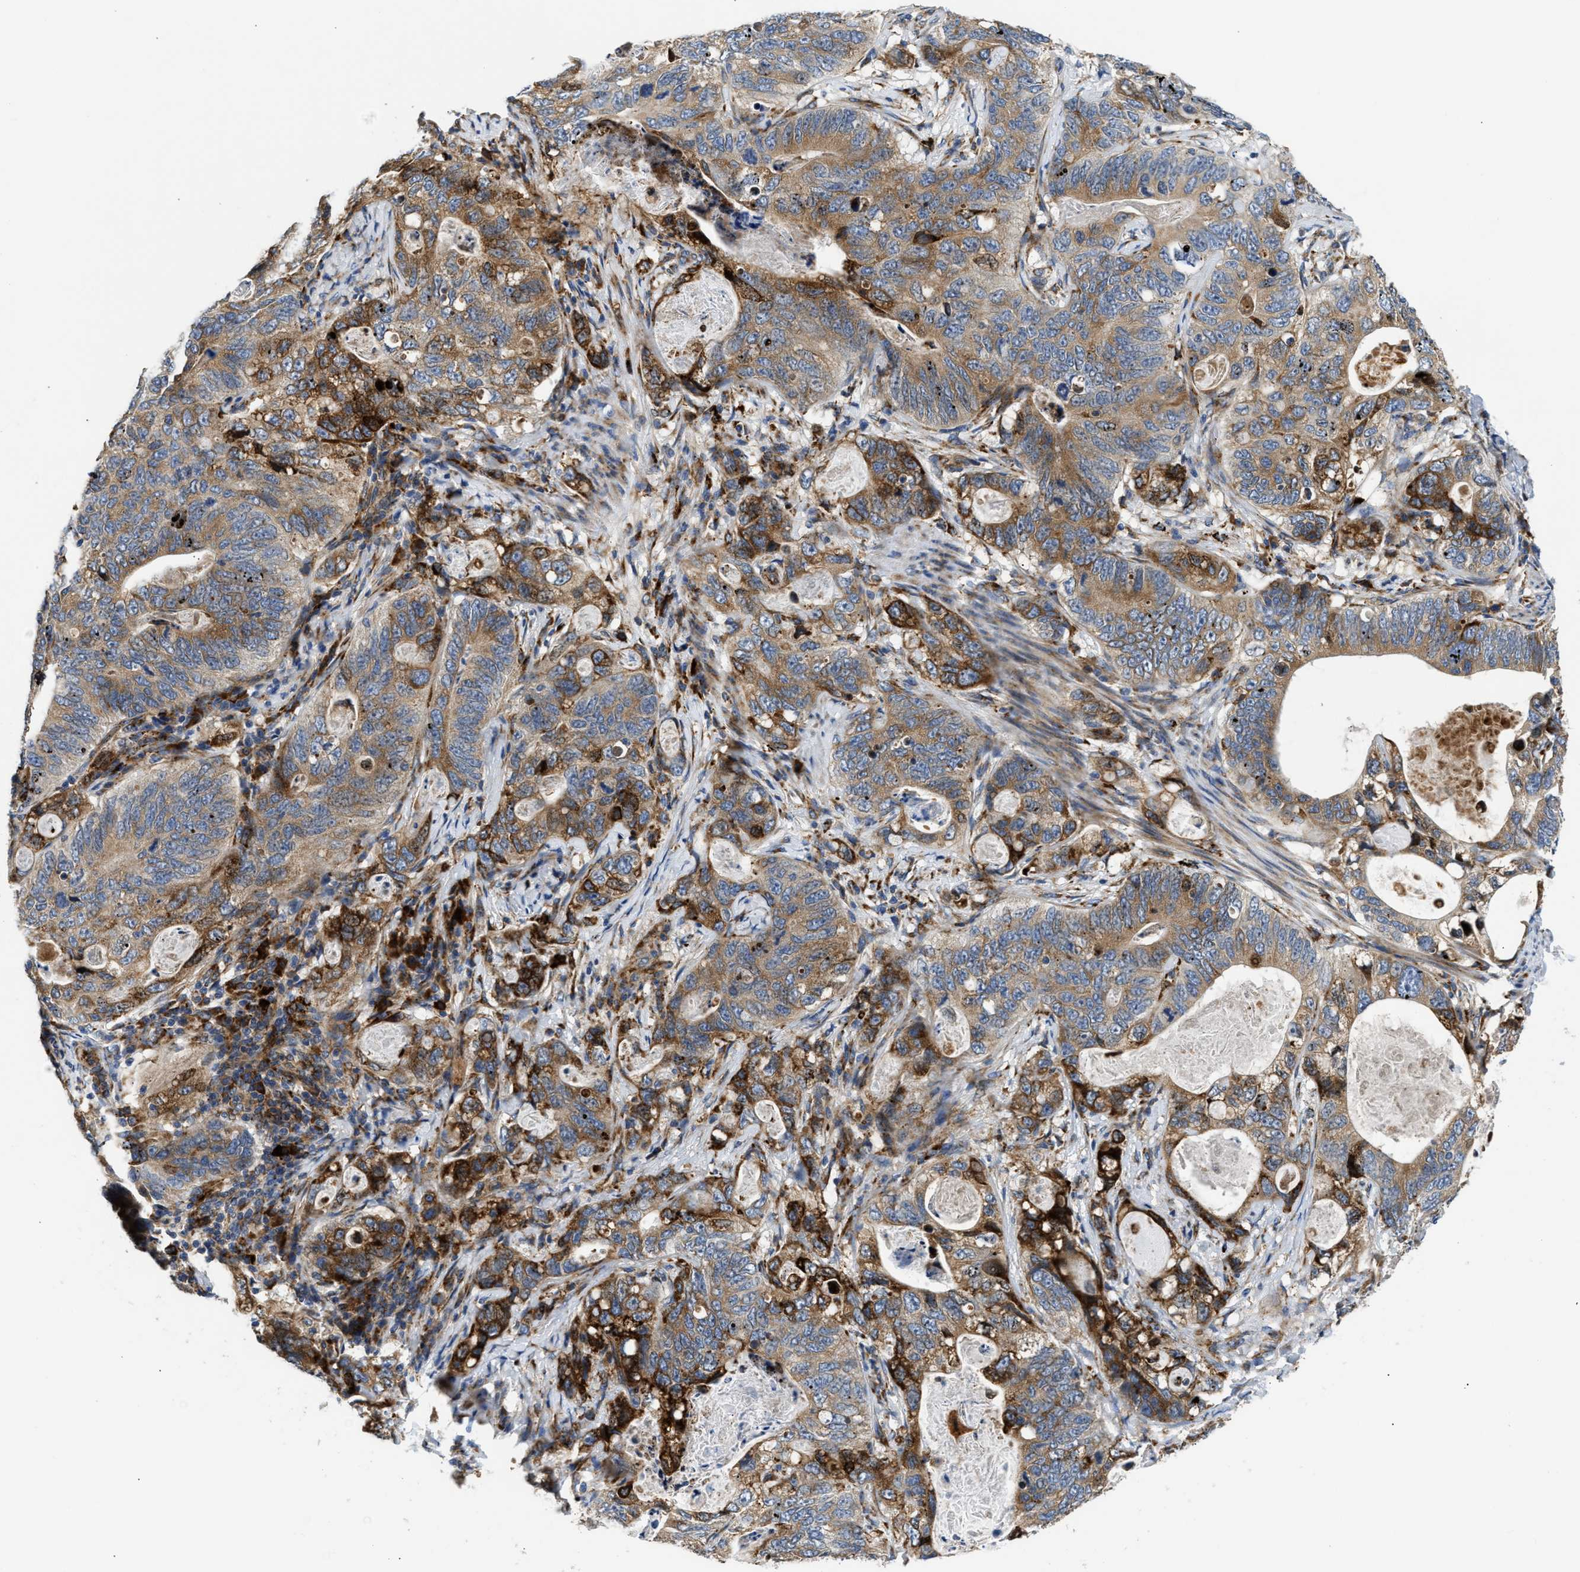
{"staining": {"intensity": "strong", "quantity": ">75%", "location": "cytoplasmic/membranous"}, "tissue": "stomach cancer", "cell_type": "Tumor cells", "image_type": "cancer", "snomed": [{"axis": "morphology", "description": "Normal tissue, NOS"}, {"axis": "morphology", "description": "Adenocarcinoma, NOS"}, {"axis": "topography", "description": "Stomach"}], "caption": "DAB immunohistochemical staining of human adenocarcinoma (stomach) displays strong cytoplasmic/membranous protein staining in about >75% of tumor cells.", "gene": "AMZ1", "patient": {"sex": "female", "age": 89}}